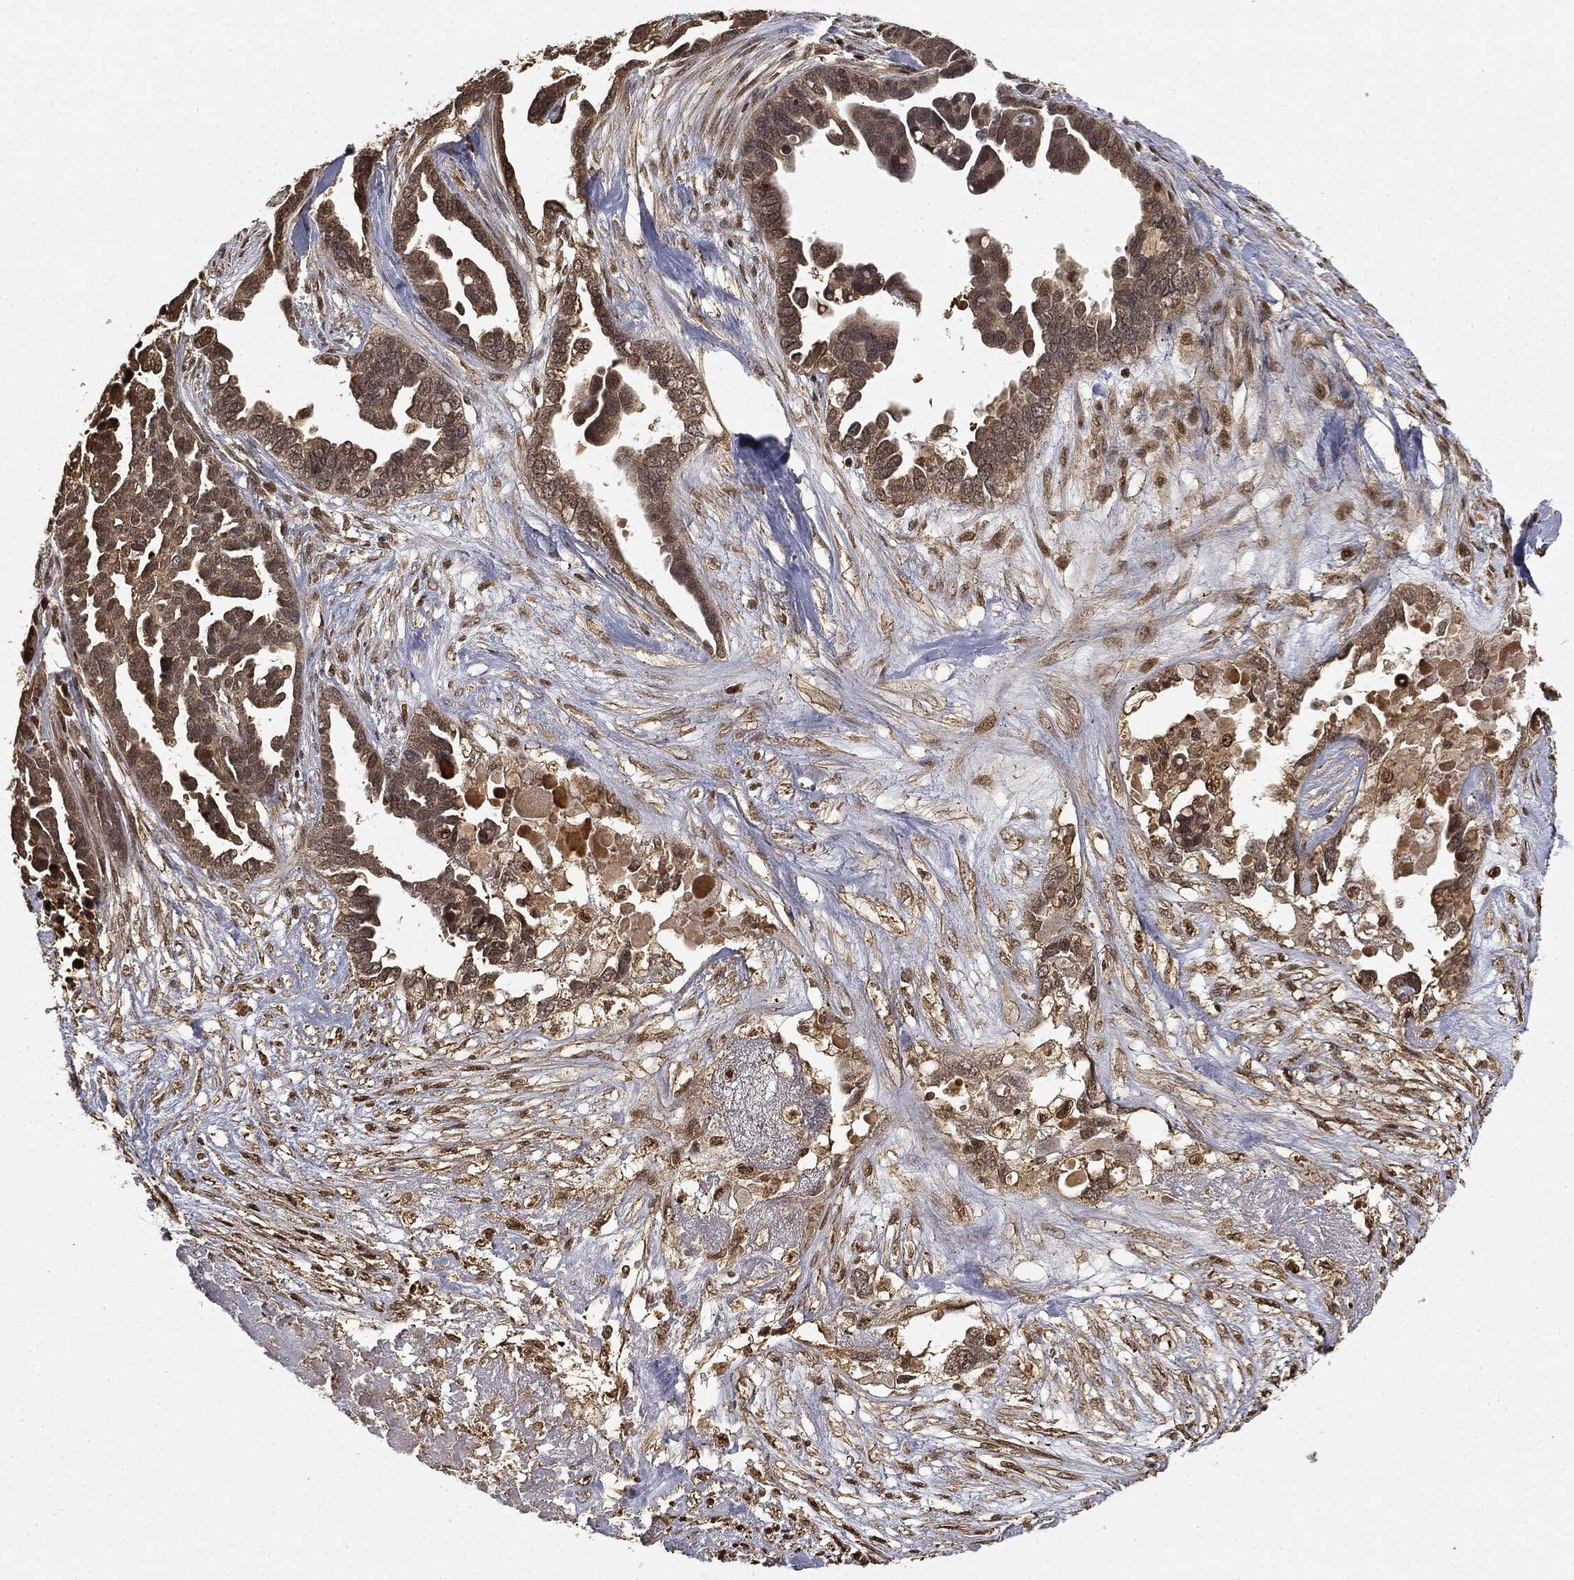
{"staining": {"intensity": "weak", "quantity": "25%-75%", "location": "cytoplasmic/membranous"}, "tissue": "ovarian cancer", "cell_type": "Tumor cells", "image_type": "cancer", "snomed": [{"axis": "morphology", "description": "Cystadenocarcinoma, serous, NOS"}, {"axis": "topography", "description": "Ovary"}], "caption": "This is a micrograph of IHC staining of serous cystadenocarcinoma (ovarian), which shows weak expression in the cytoplasmic/membranous of tumor cells.", "gene": "ZNHIT6", "patient": {"sex": "female", "age": 54}}